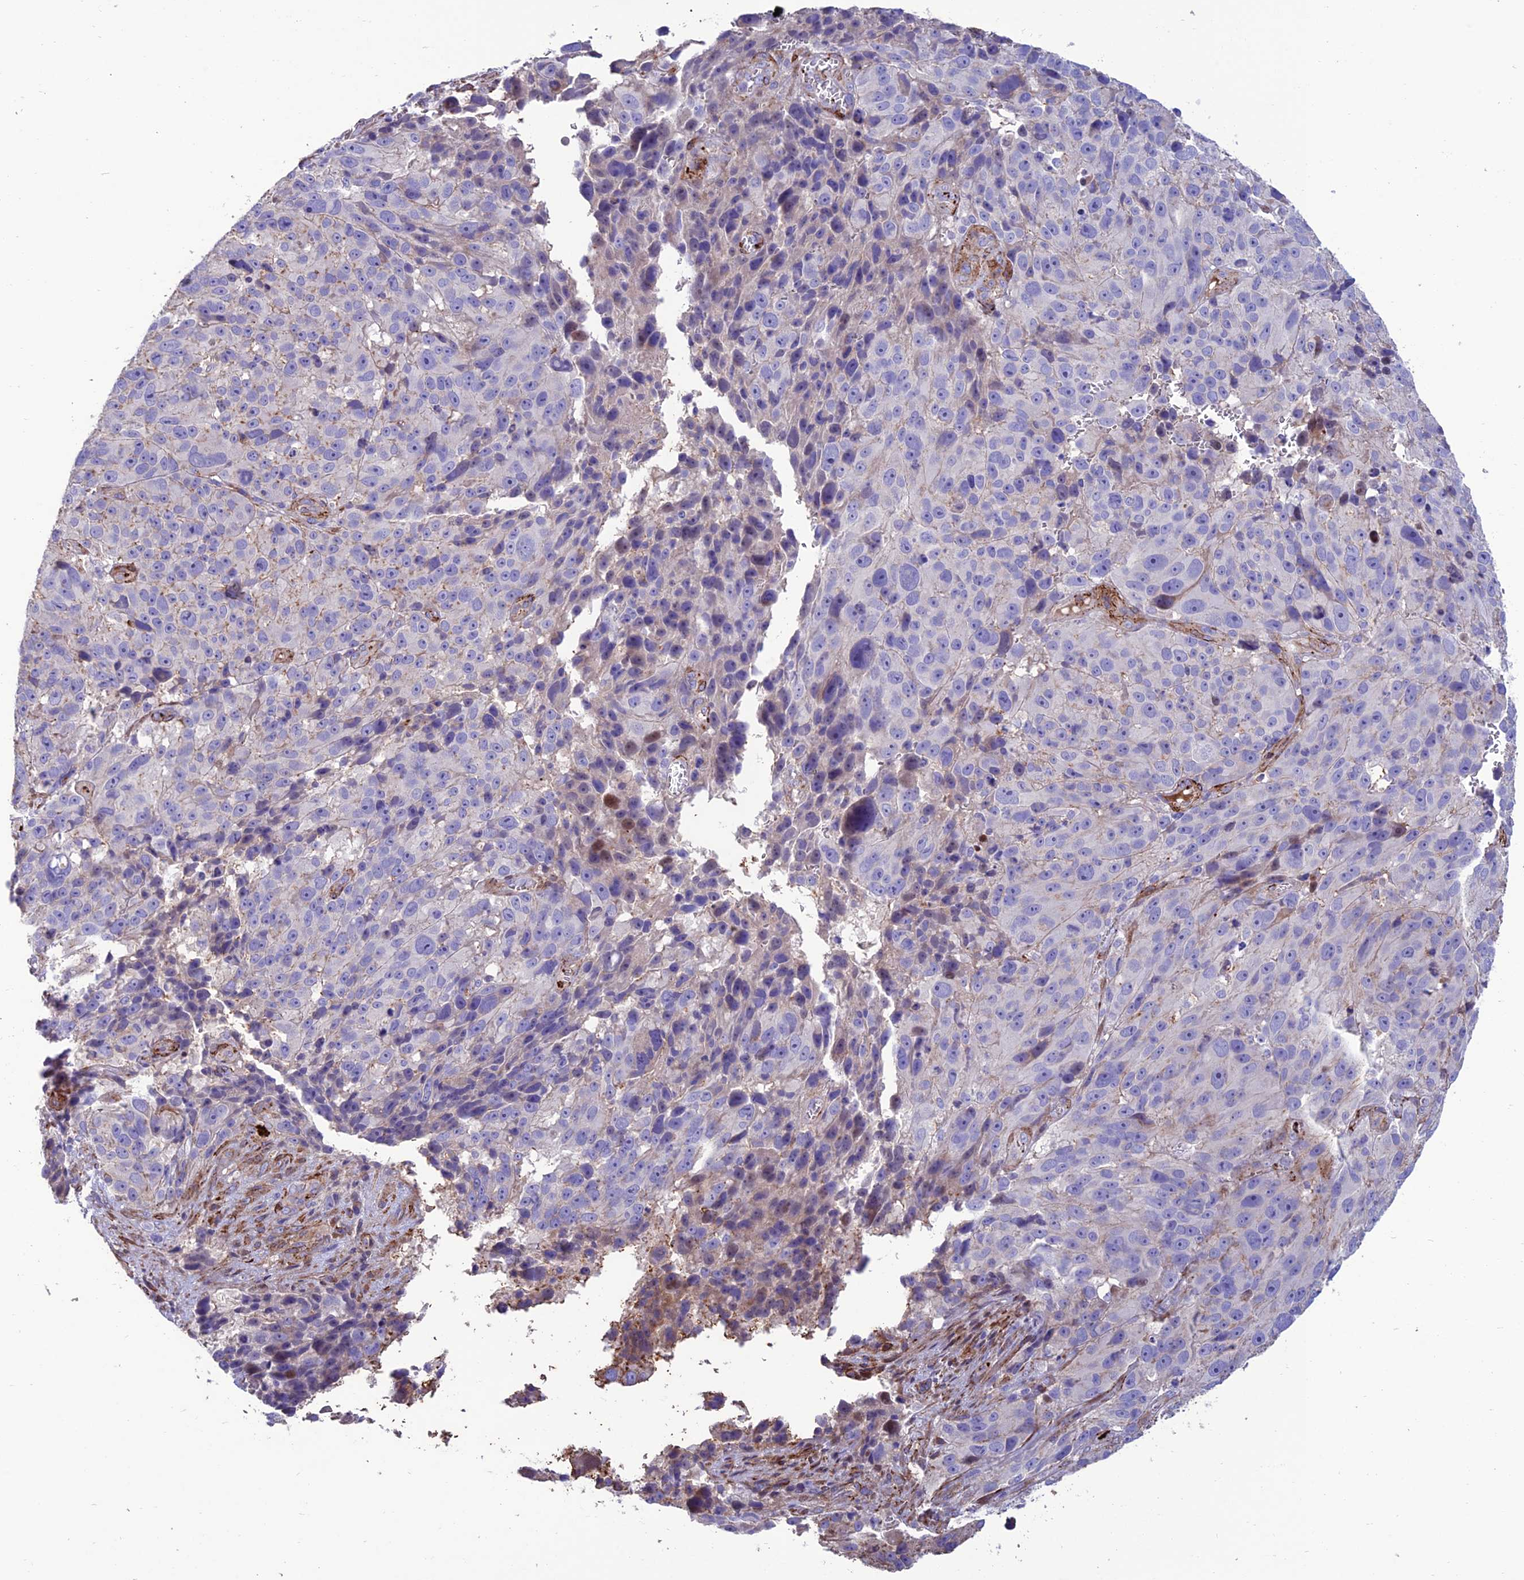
{"staining": {"intensity": "negative", "quantity": "none", "location": "none"}, "tissue": "melanoma", "cell_type": "Tumor cells", "image_type": "cancer", "snomed": [{"axis": "morphology", "description": "Malignant melanoma, NOS"}, {"axis": "topography", "description": "Skin"}], "caption": "This is a photomicrograph of IHC staining of melanoma, which shows no positivity in tumor cells. Brightfield microscopy of immunohistochemistry stained with DAB (3,3'-diaminobenzidine) (brown) and hematoxylin (blue), captured at high magnification.", "gene": "REX1BD", "patient": {"sex": "male", "age": 84}}